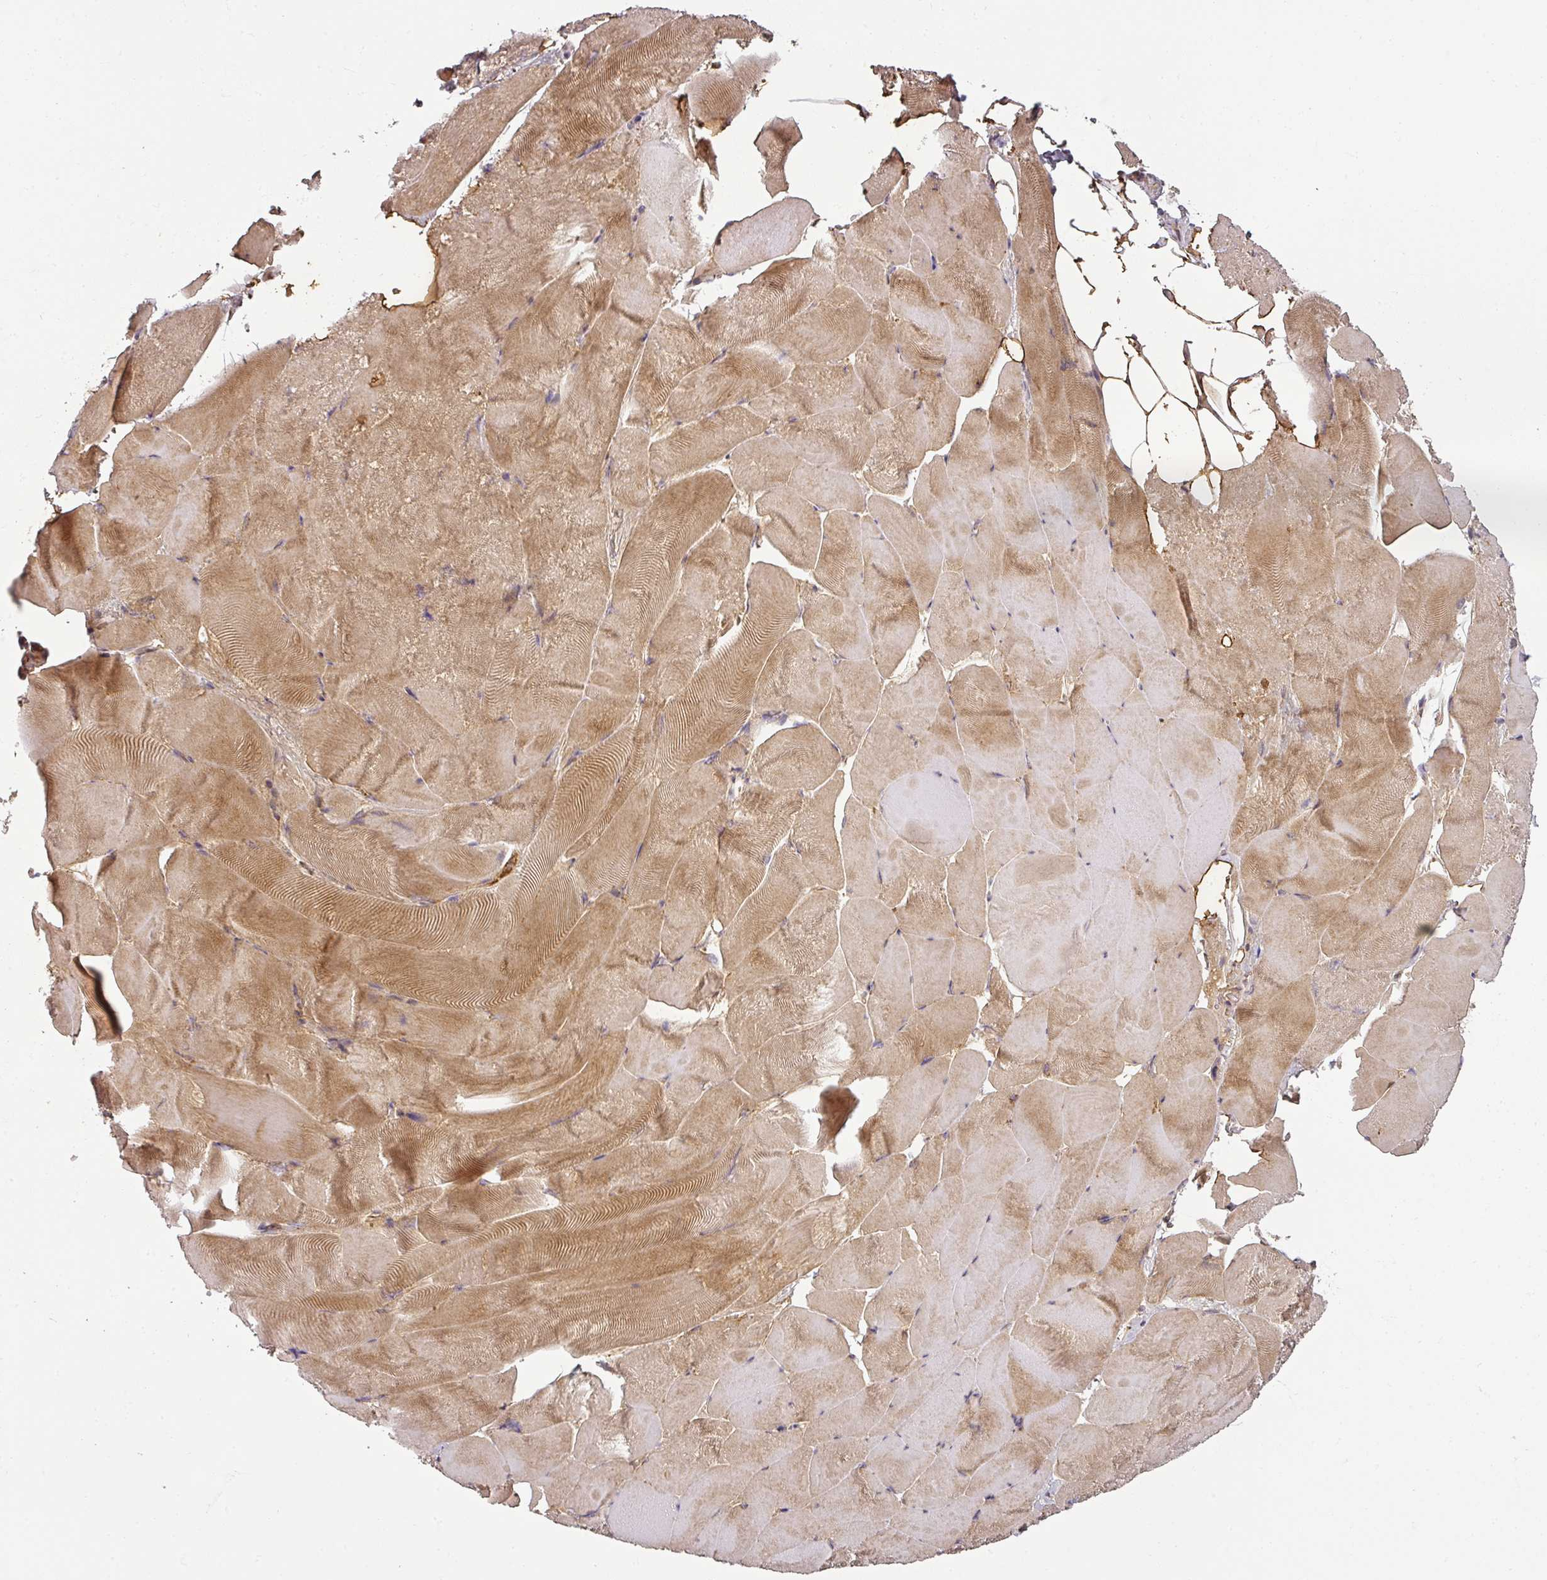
{"staining": {"intensity": "moderate", "quantity": ">75%", "location": "cytoplasmic/membranous"}, "tissue": "skeletal muscle", "cell_type": "Myocytes", "image_type": "normal", "snomed": [{"axis": "morphology", "description": "Normal tissue, NOS"}, {"axis": "topography", "description": "Skeletal muscle"}], "caption": "DAB (3,3'-diaminobenzidine) immunohistochemical staining of normal skeletal muscle shows moderate cytoplasmic/membranous protein positivity in approximately >75% of myocytes. (Brightfield microscopy of DAB IHC at high magnification).", "gene": "DIMT1", "patient": {"sex": "female", "age": 64}}